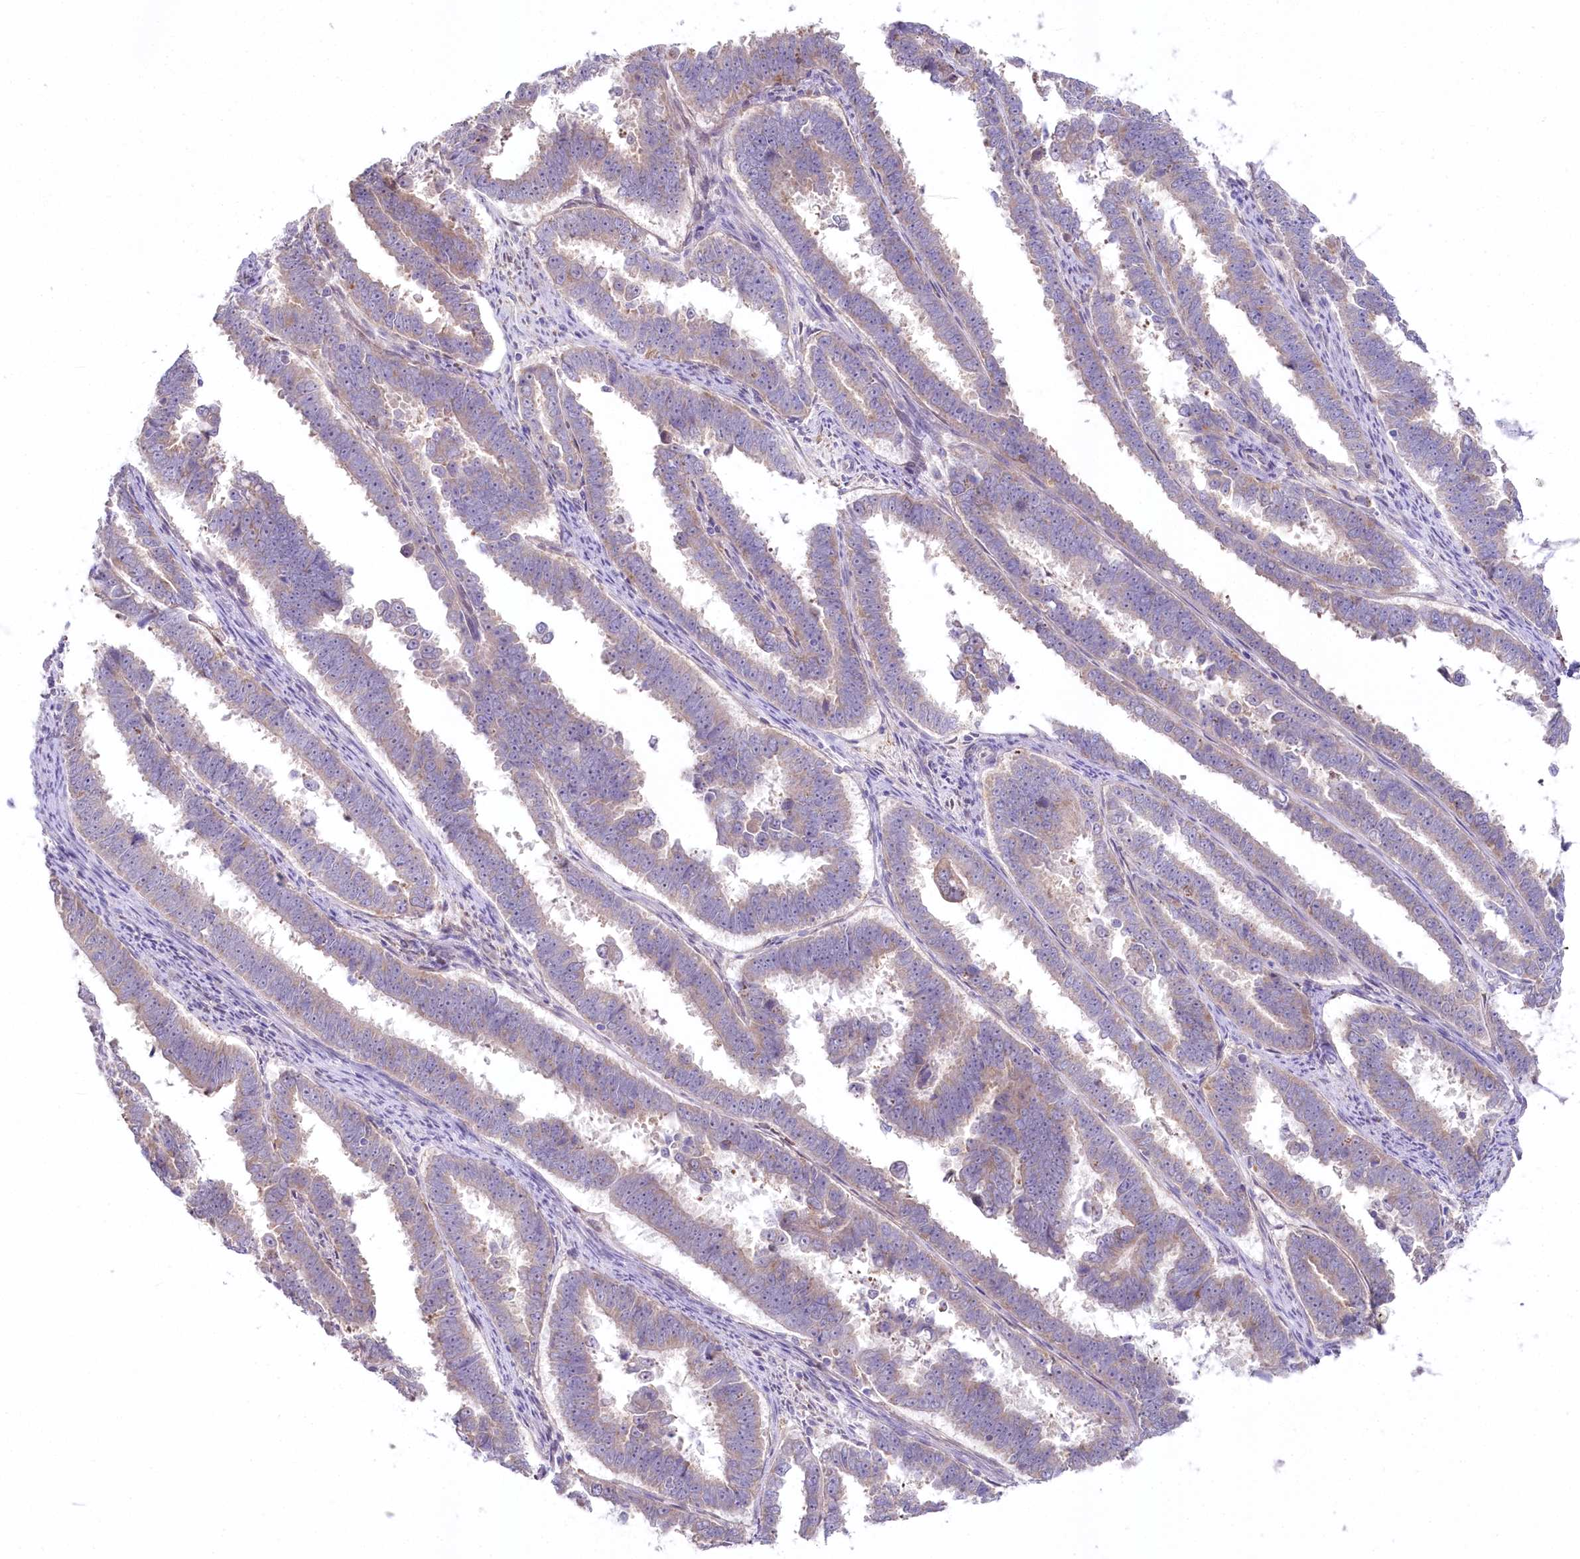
{"staining": {"intensity": "weak", "quantity": "<25%", "location": "cytoplasmic/membranous"}, "tissue": "endometrial cancer", "cell_type": "Tumor cells", "image_type": "cancer", "snomed": [{"axis": "morphology", "description": "Adenocarcinoma, NOS"}, {"axis": "topography", "description": "Endometrium"}], "caption": "Immunohistochemistry (IHC) of endometrial cancer exhibits no expression in tumor cells.", "gene": "MYOZ1", "patient": {"sex": "female", "age": 75}}